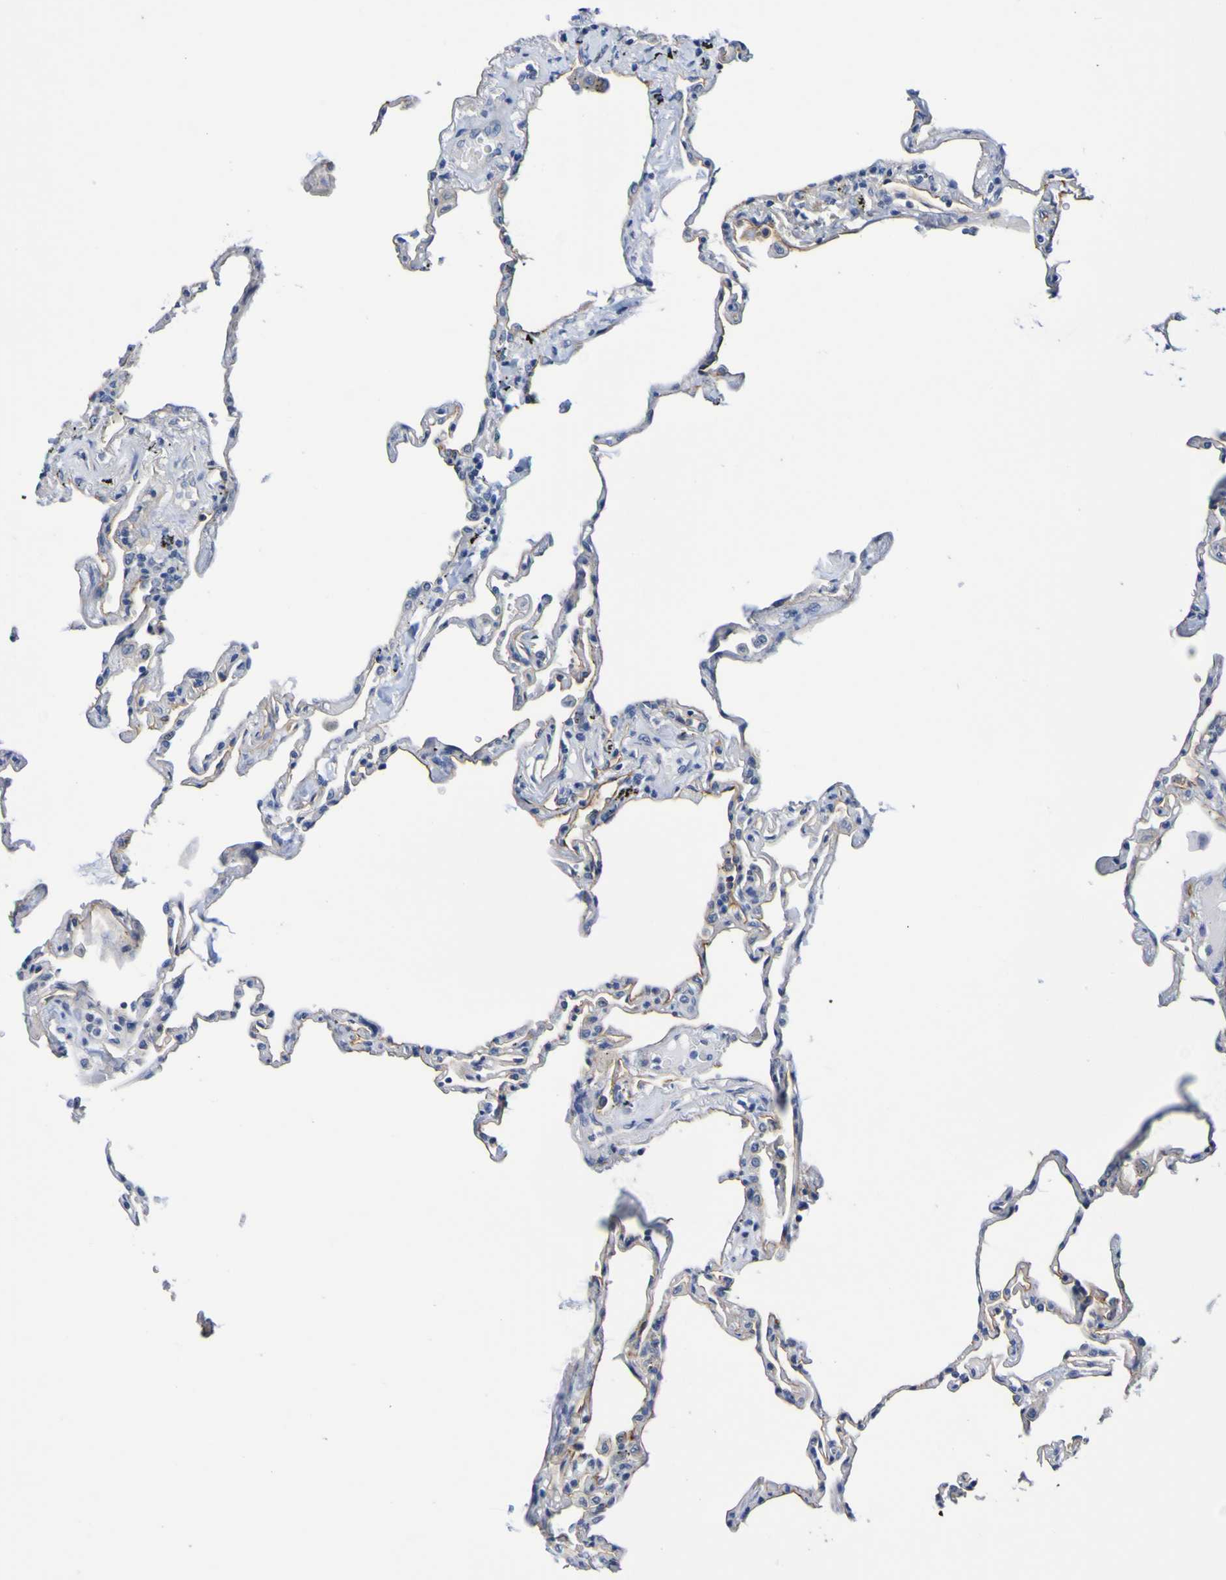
{"staining": {"intensity": "moderate", "quantity": "<25%", "location": "cytoplasmic/membranous"}, "tissue": "lung", "cell_type": "Alveolar cells", "image_type": "normal", "snomed": [{"axis": "morphology", "description": "Normal tissue, NOS"}, {"axis": "topography", "description": "Lung"}], "caption": "A photomicrograph of lung stained for a protein shows moderate cytoplasmic/membranous brown staining in alveolar cells.", "gene": "VMA21", "patient": {"sex": "male", "age": 59}}